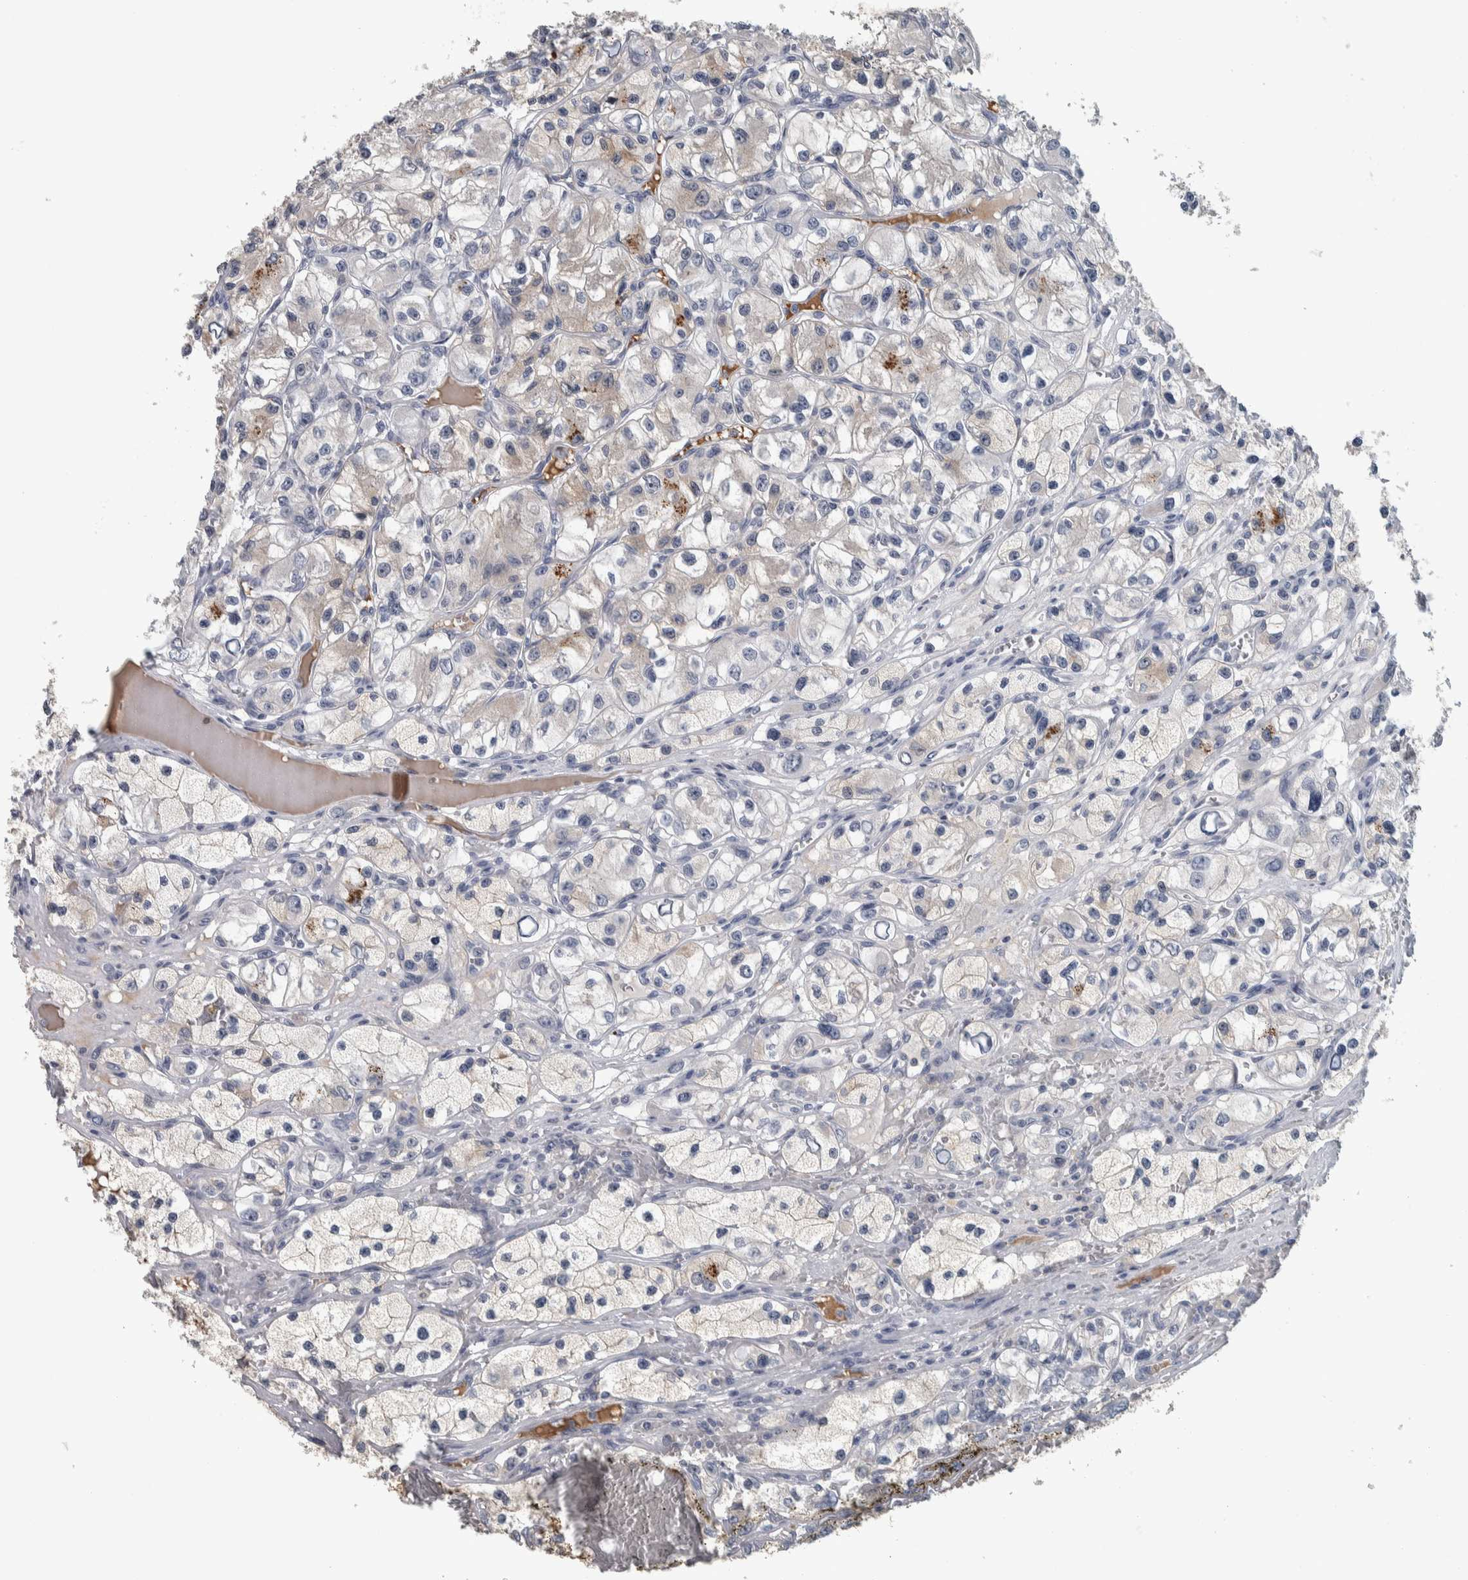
{"staining": {"intensity": "weak", "quantity": "<25%", "location": "cytoplasmic/membranous"}, "tissue": "renal cancer", "cell_type": "Tumor cells", "image_type": "cancer", "snomed": [{"axis": "morphology", "description": "Adenocarcinoma, NOS"}, {"axis": "topography", "description": "Kidney"}], "caption": "Photomicrograph shows no protein positivity in tumor cells of adenocarcinoma (renal) tissue.", "gene": "CAVIN4", "patient": {"sex": "female", "age": 57}}